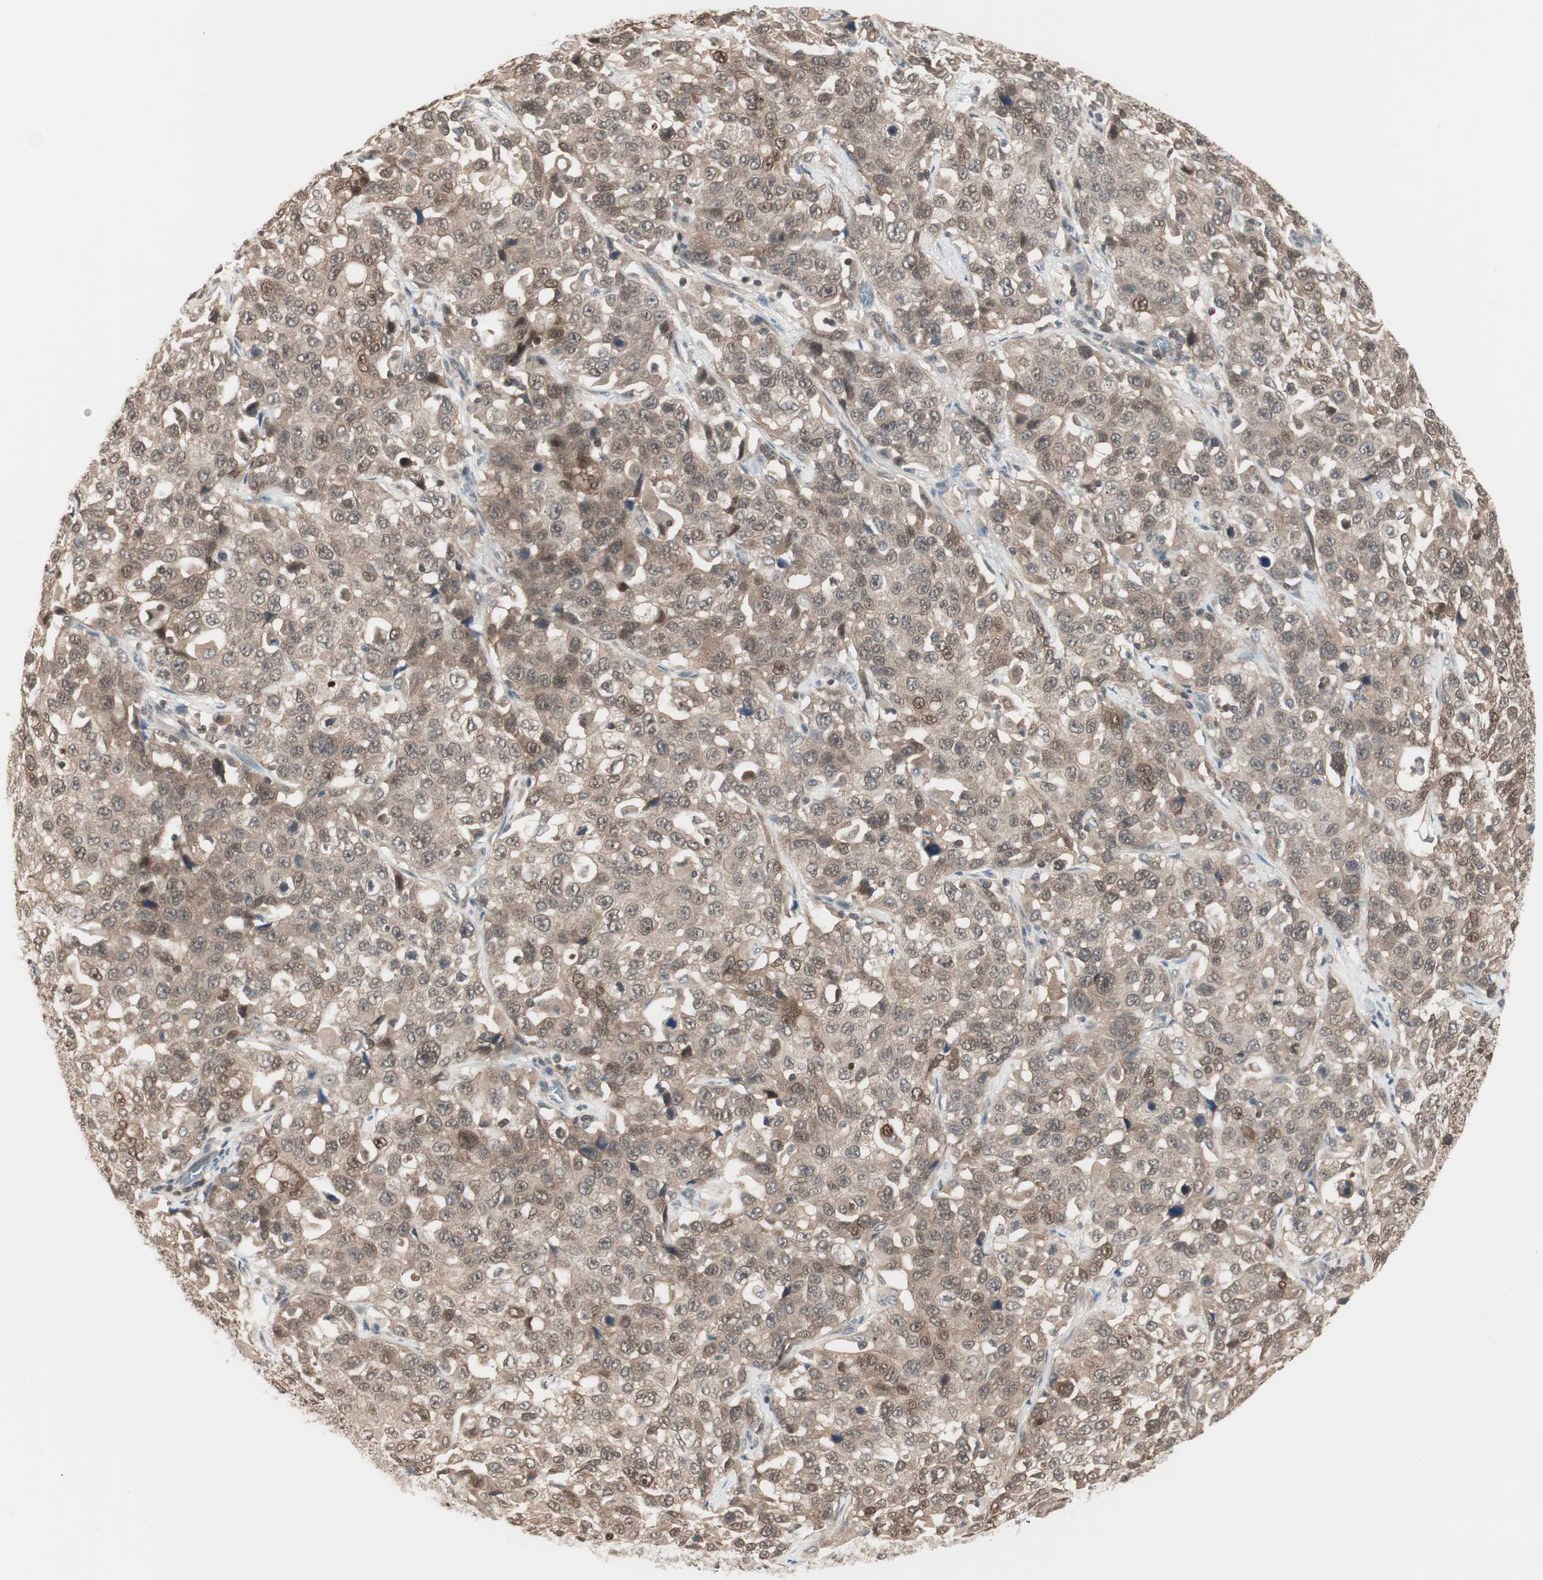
{"staining": {"intensity": "moderate", "quantity": ">75%", "location": "cytoplasmic/membranous"}, "tissue": "stomach cancer", "cell_type": "Tumor cells", "image_type": "cancer", "snomed": [{"axis": "morphology", "description": "Normal tissue, NOS"}, {"axis": "morphology", "description": "Adenocarcinoma, NOS"}, {"axis": "topography", "description": "Stomach"}], "caption": "Stomach cancer stained for a protein (brown) reveals moderate cytoplasmic/membranous positive expression in about >75% of tumor cells.", "gene": "UBE2I", "patient": {"sex": "male", "age": 48}}